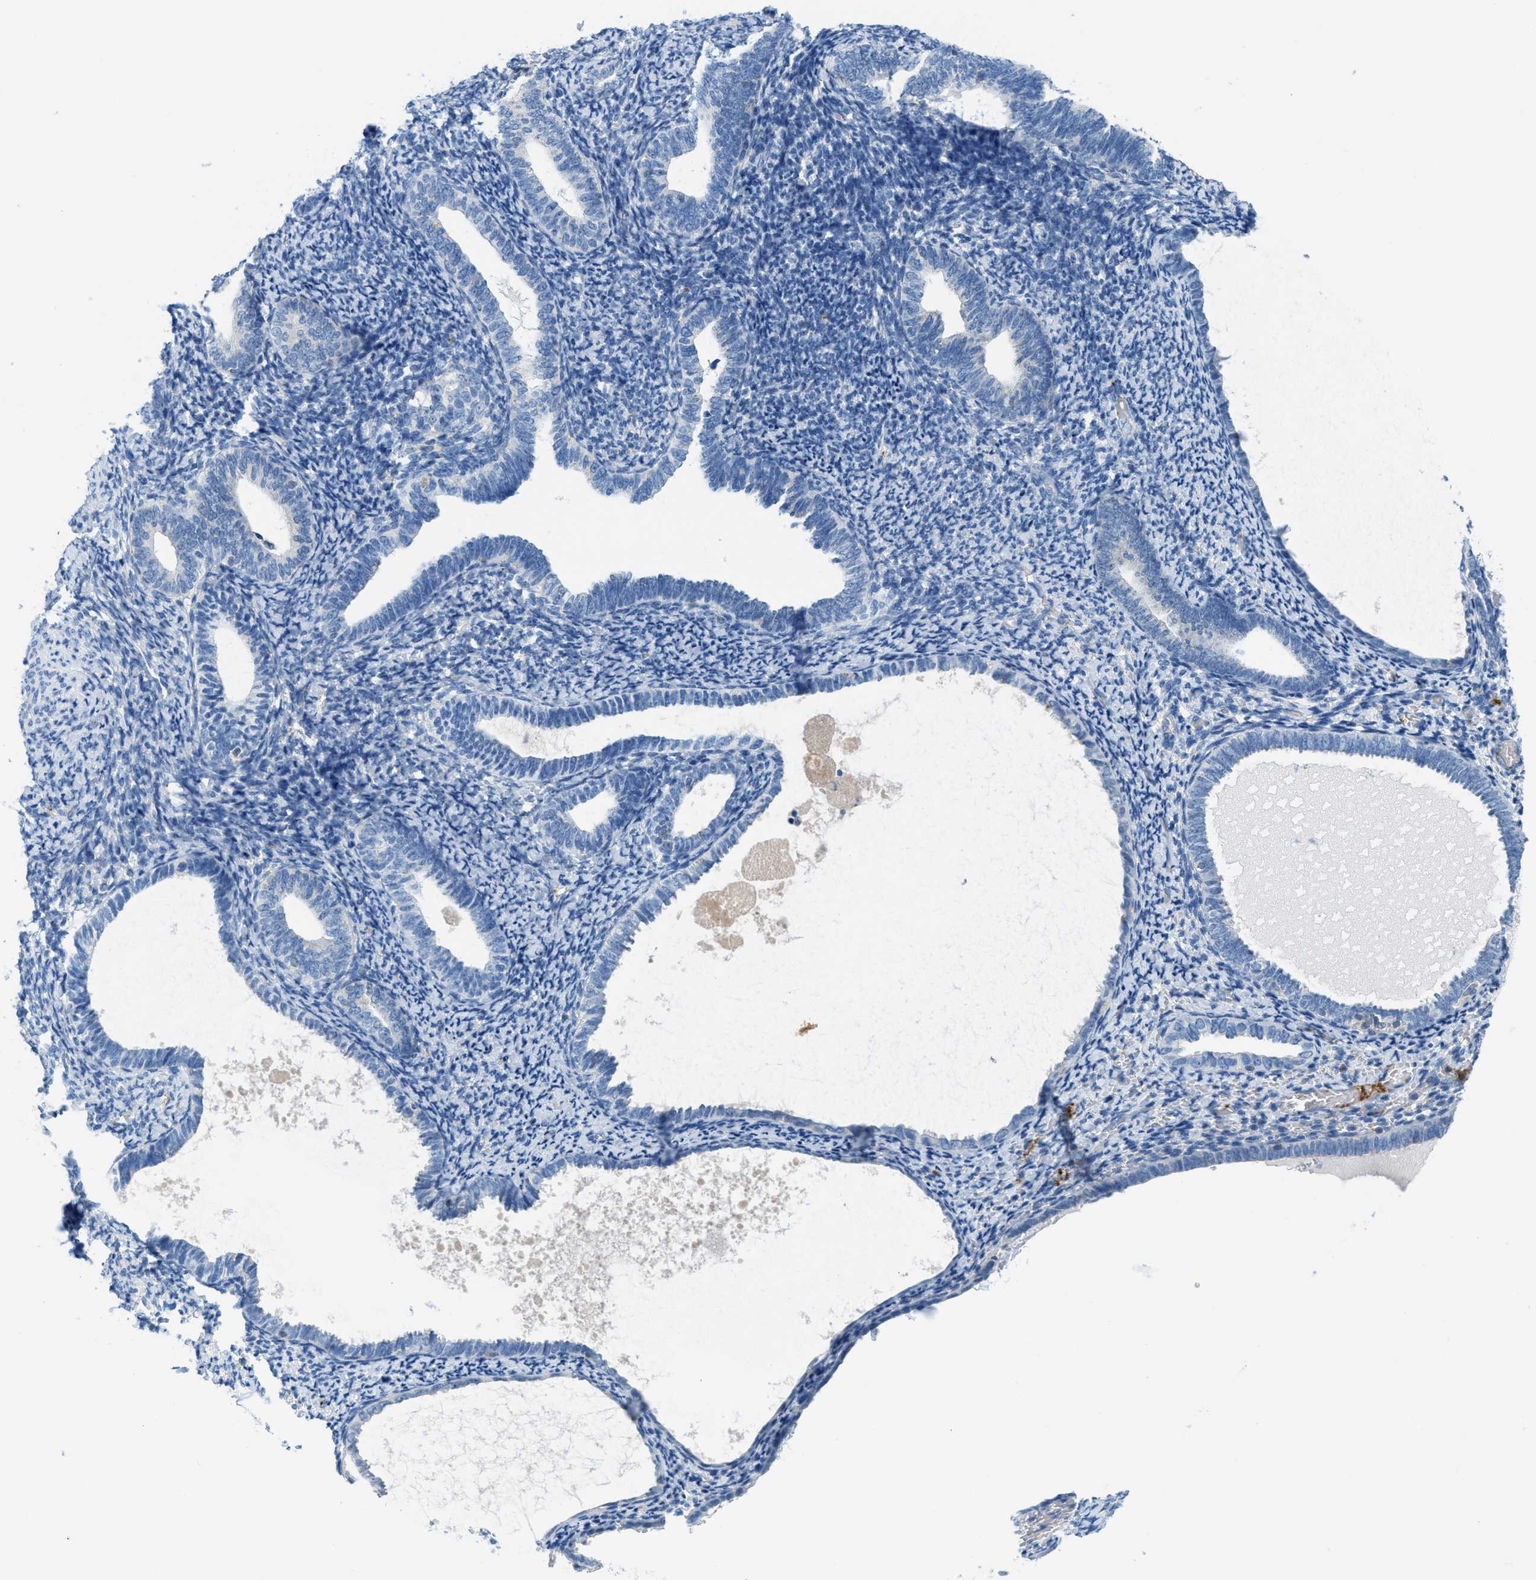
{"staining": {"intensity": "negative", "quantity": "none", "location": "none"}, "tissue": "endometrium", "cell_type": "Cells in endometrial stroma", "image_type": "normal", "snomed": [{"axis": "morphology", "description": "Normal tissue, NOS"}, {"axis": "topography", "description": "Endometrium"}], "caption": "This histopathology image is of benign endometrium stained with immunohistochemistry to label a protein in brown with the nuclei are counter-stained blue. There is no staining in cells in endometrial stroma. (Immunohistochemistry, brightfield microscopy, high magnification).", "gene": "MAPRE2", "patient": {"sex": "female", "age": 66}}